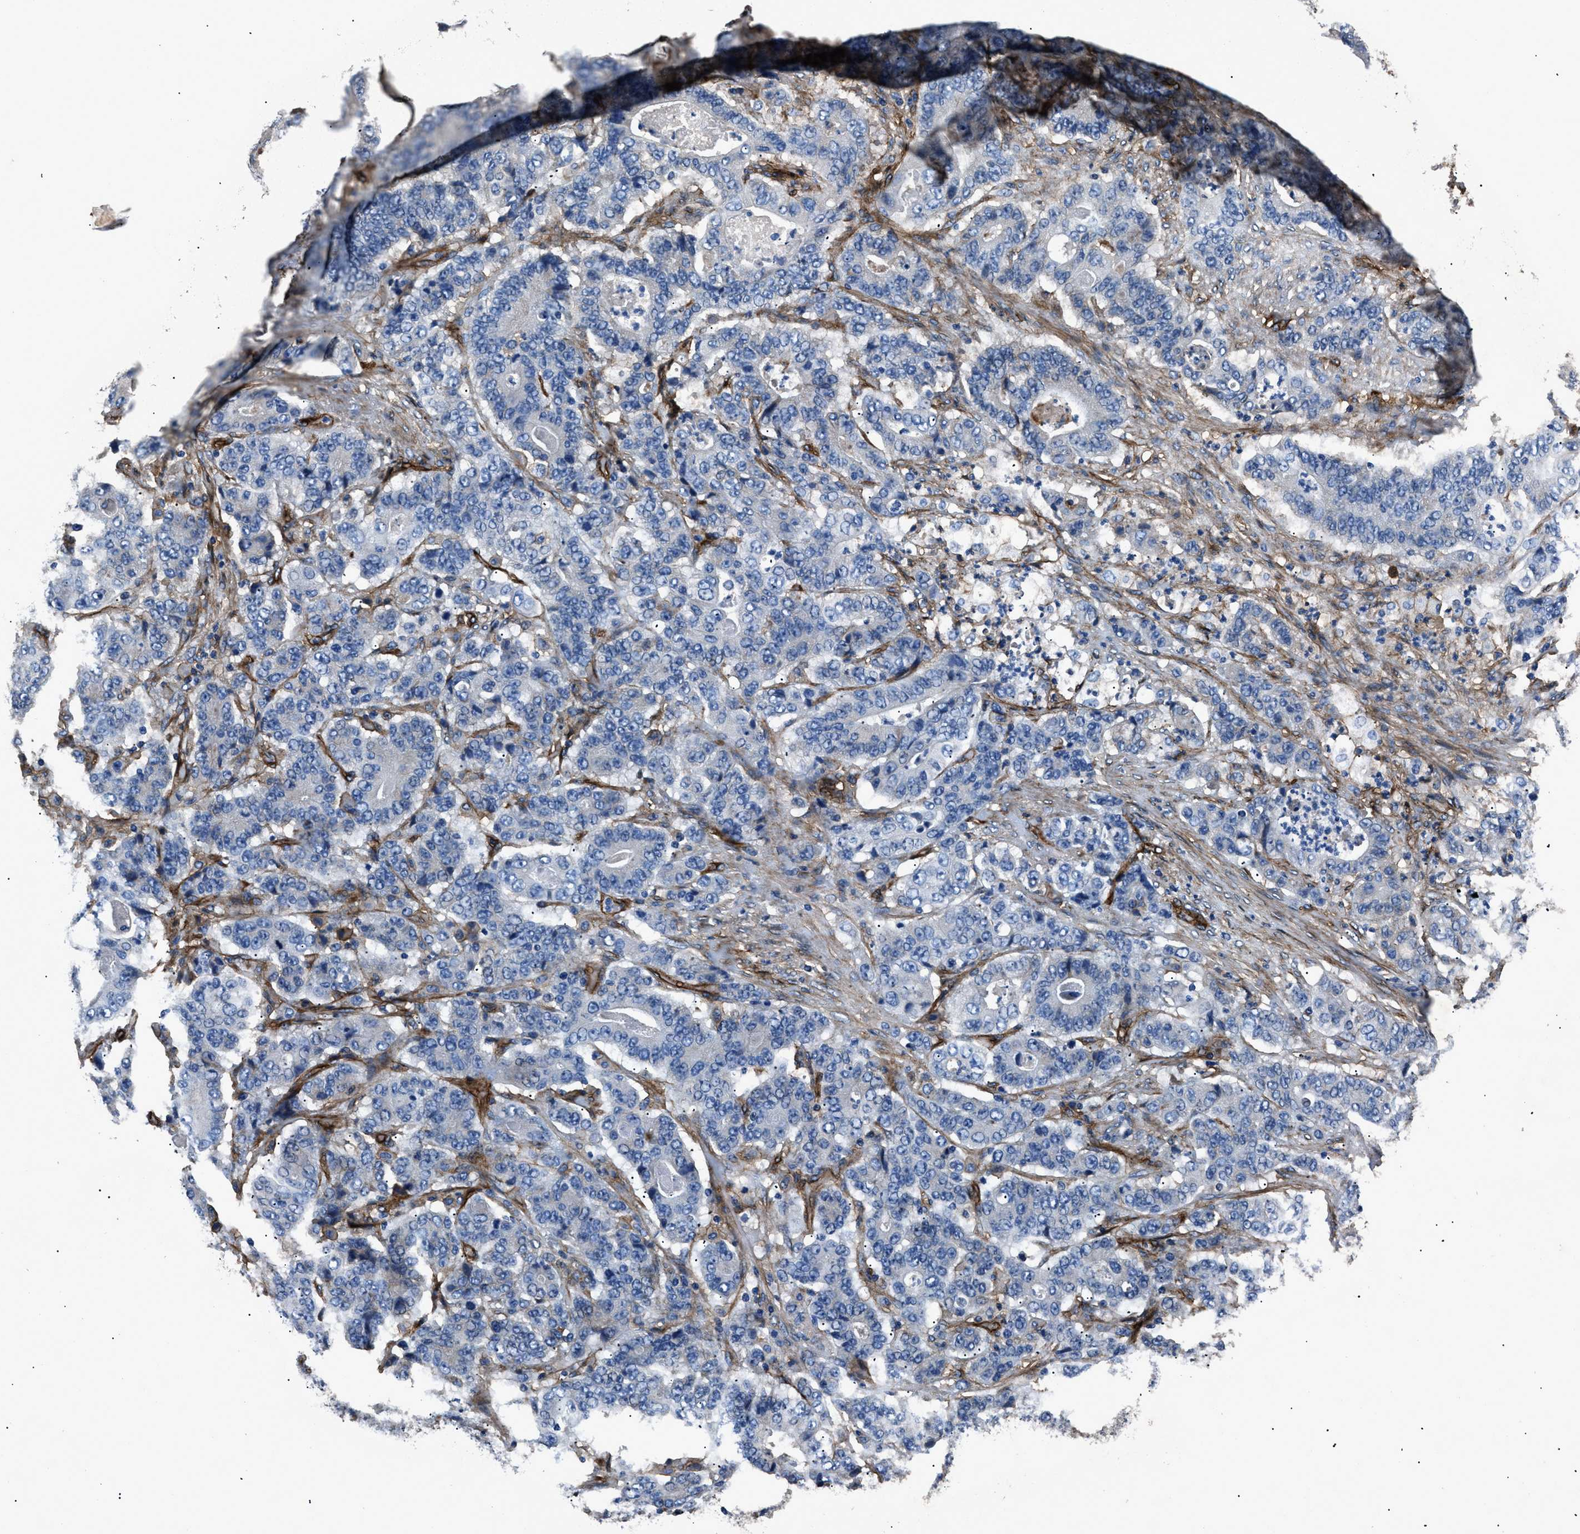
{"staining": {"intensity": "negative", "quantity": "none", "location": "none"}, "tissue": "stomach cancer", "cell_type": "Tumor cells", "image_type": "cancer", "snomed": [{"axis": "morphology", "description": "Adenocarcinoma, NOS"}, {"axis": "topography", "description": "Stomach"}], "caption": "Human adenocarcinoma (stomach) stained for a protein using IHC shows no positivity in tumor cells.", "gene": "CD276", "patient": {"sex": "female", "age": 73}}